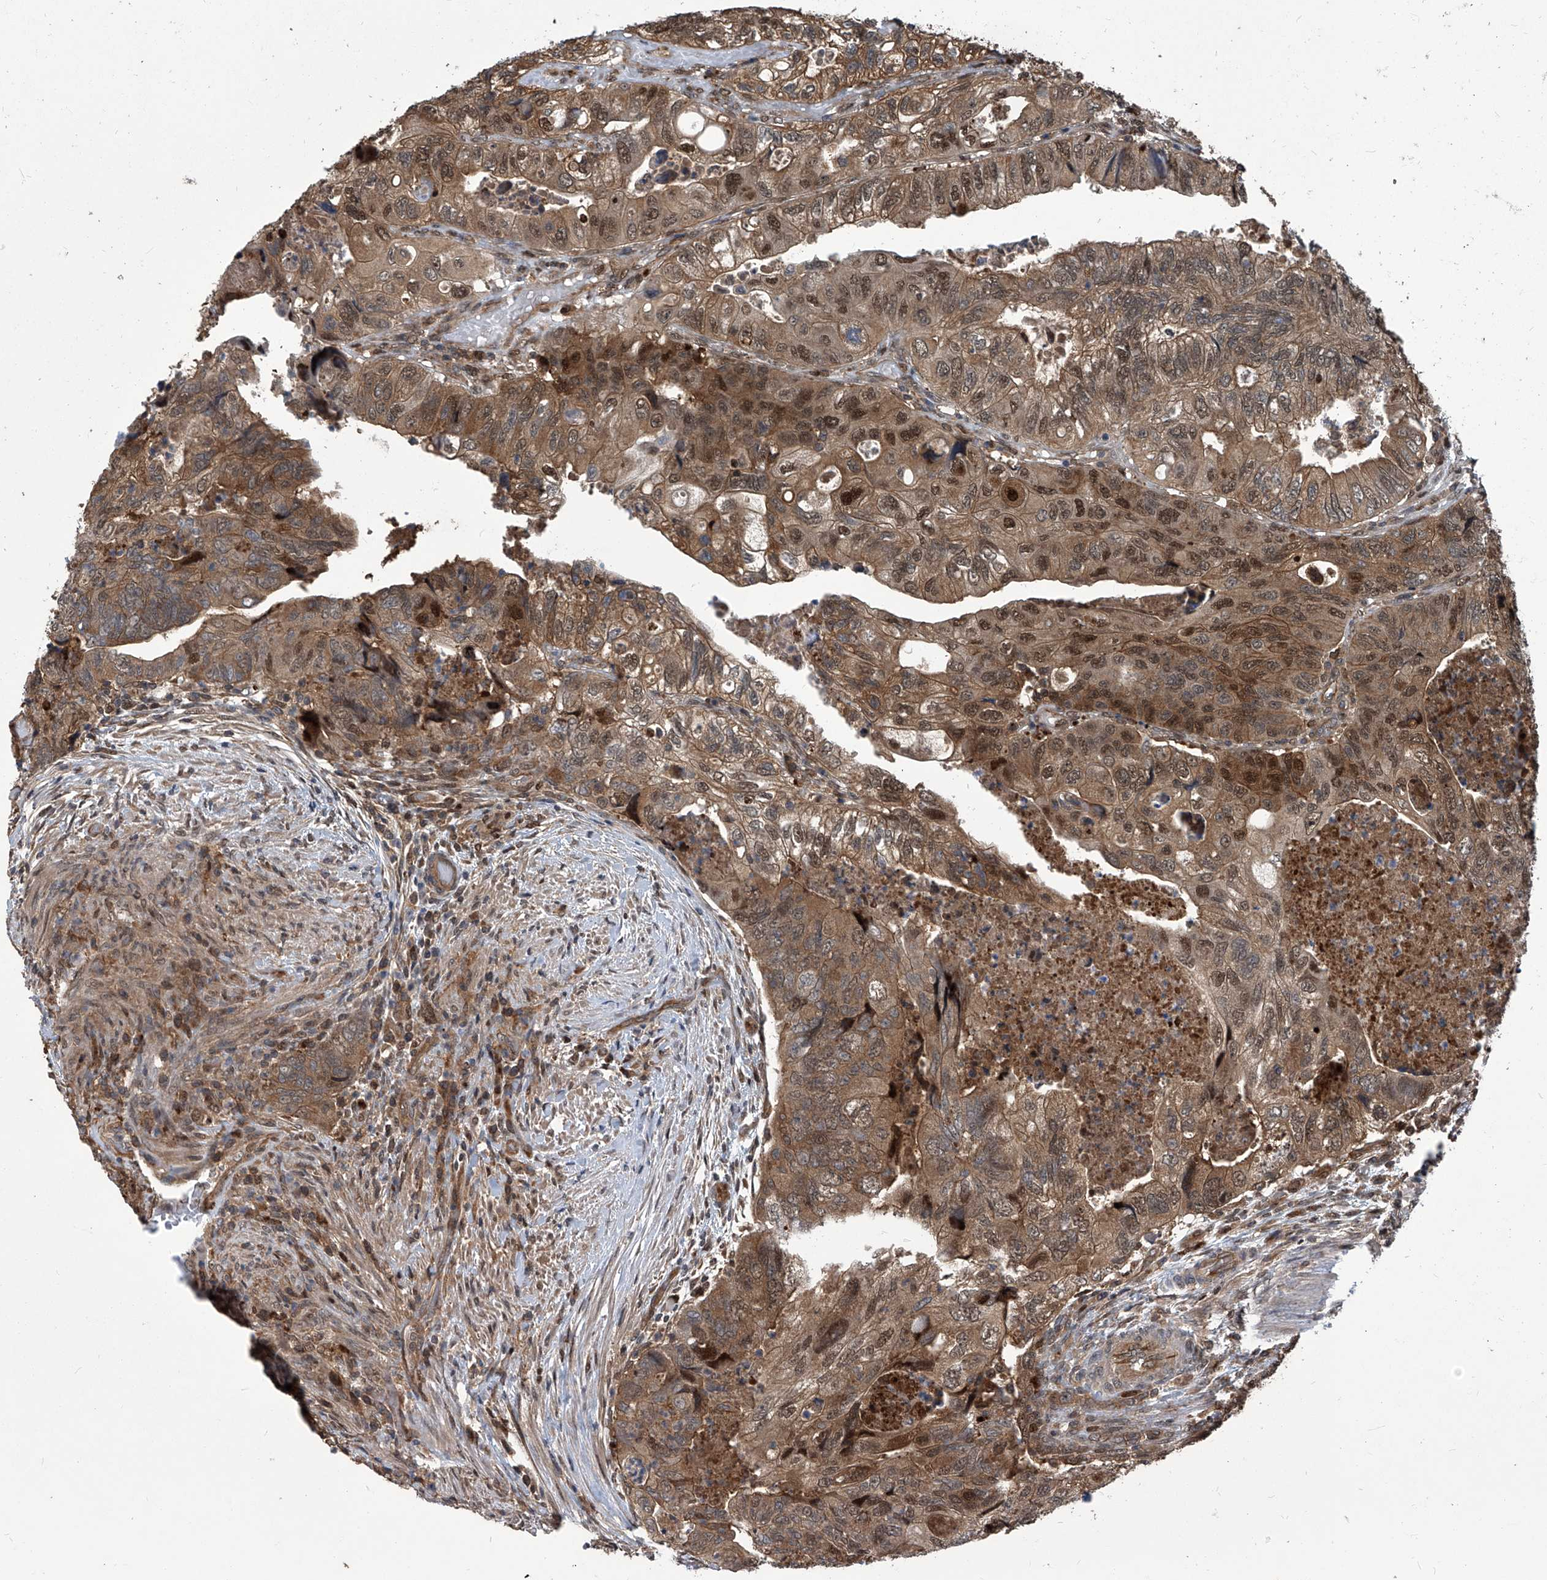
{"staining": {"intensity": "moderate", "quantity": ">75%", "location": "cytoplasmic/membranous,nuclear"}, "tissue": "colorectal cancer", "cell_type": "Tumor cells", "image_type": "cancer", "snomed": [{"axis": "morphology", "description": "Adenocarcinoma, NOS"}, {"axis": "topography", "description": "Rectum"}], "caption": "A medium amount of moderate cytoplasmic/membranous and nuclear staining is seen in about >75% of tumor cells in colorectal cancer (adenocarcinoma) tissue.", "gene": "PSMB1", "patient": {"sex": "male", "age": 63}}